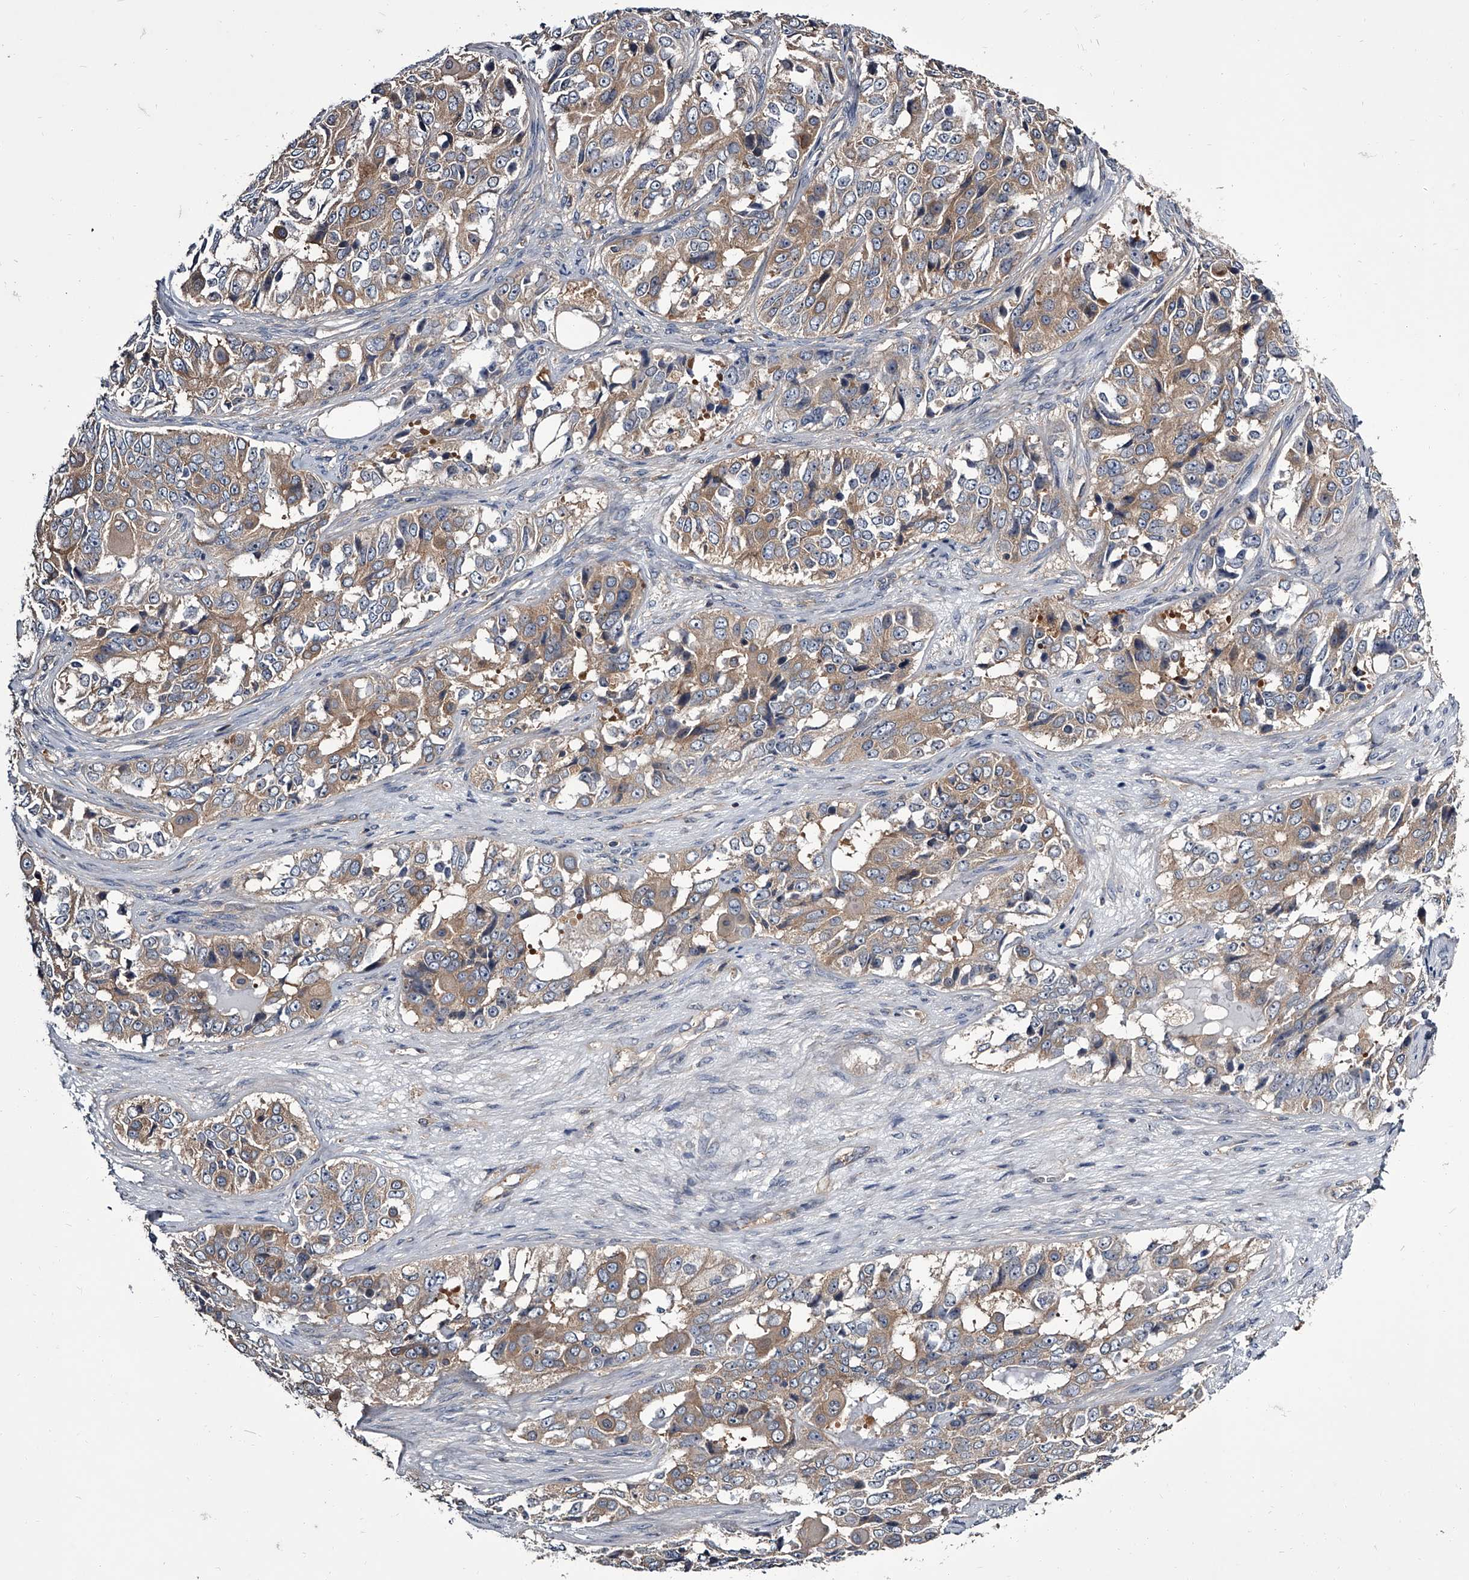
{"staining": {"intensity": "moderate", "quantity": ">75%", "location": "cytoplasmic/membranous"}, "tissue": "ovarian cancer", "cell_type": "Tumor cells", "image_type": "cancer", "snomed": [{"axis": "morphology", "description": "Carcinoma, endometroid"}, {"axis": "topography", "description": "Ovary"}], "caption": "This photomicrograph reveals immunohistochemistry staining of human ovarian cancer (endometroid carcinoma), with medium moderate cytoplasmic/membranous positivity in approximately >75% of tumor cells.", "gene": "GAPVD1", "patient": {"sex": "female", "age": 51}}